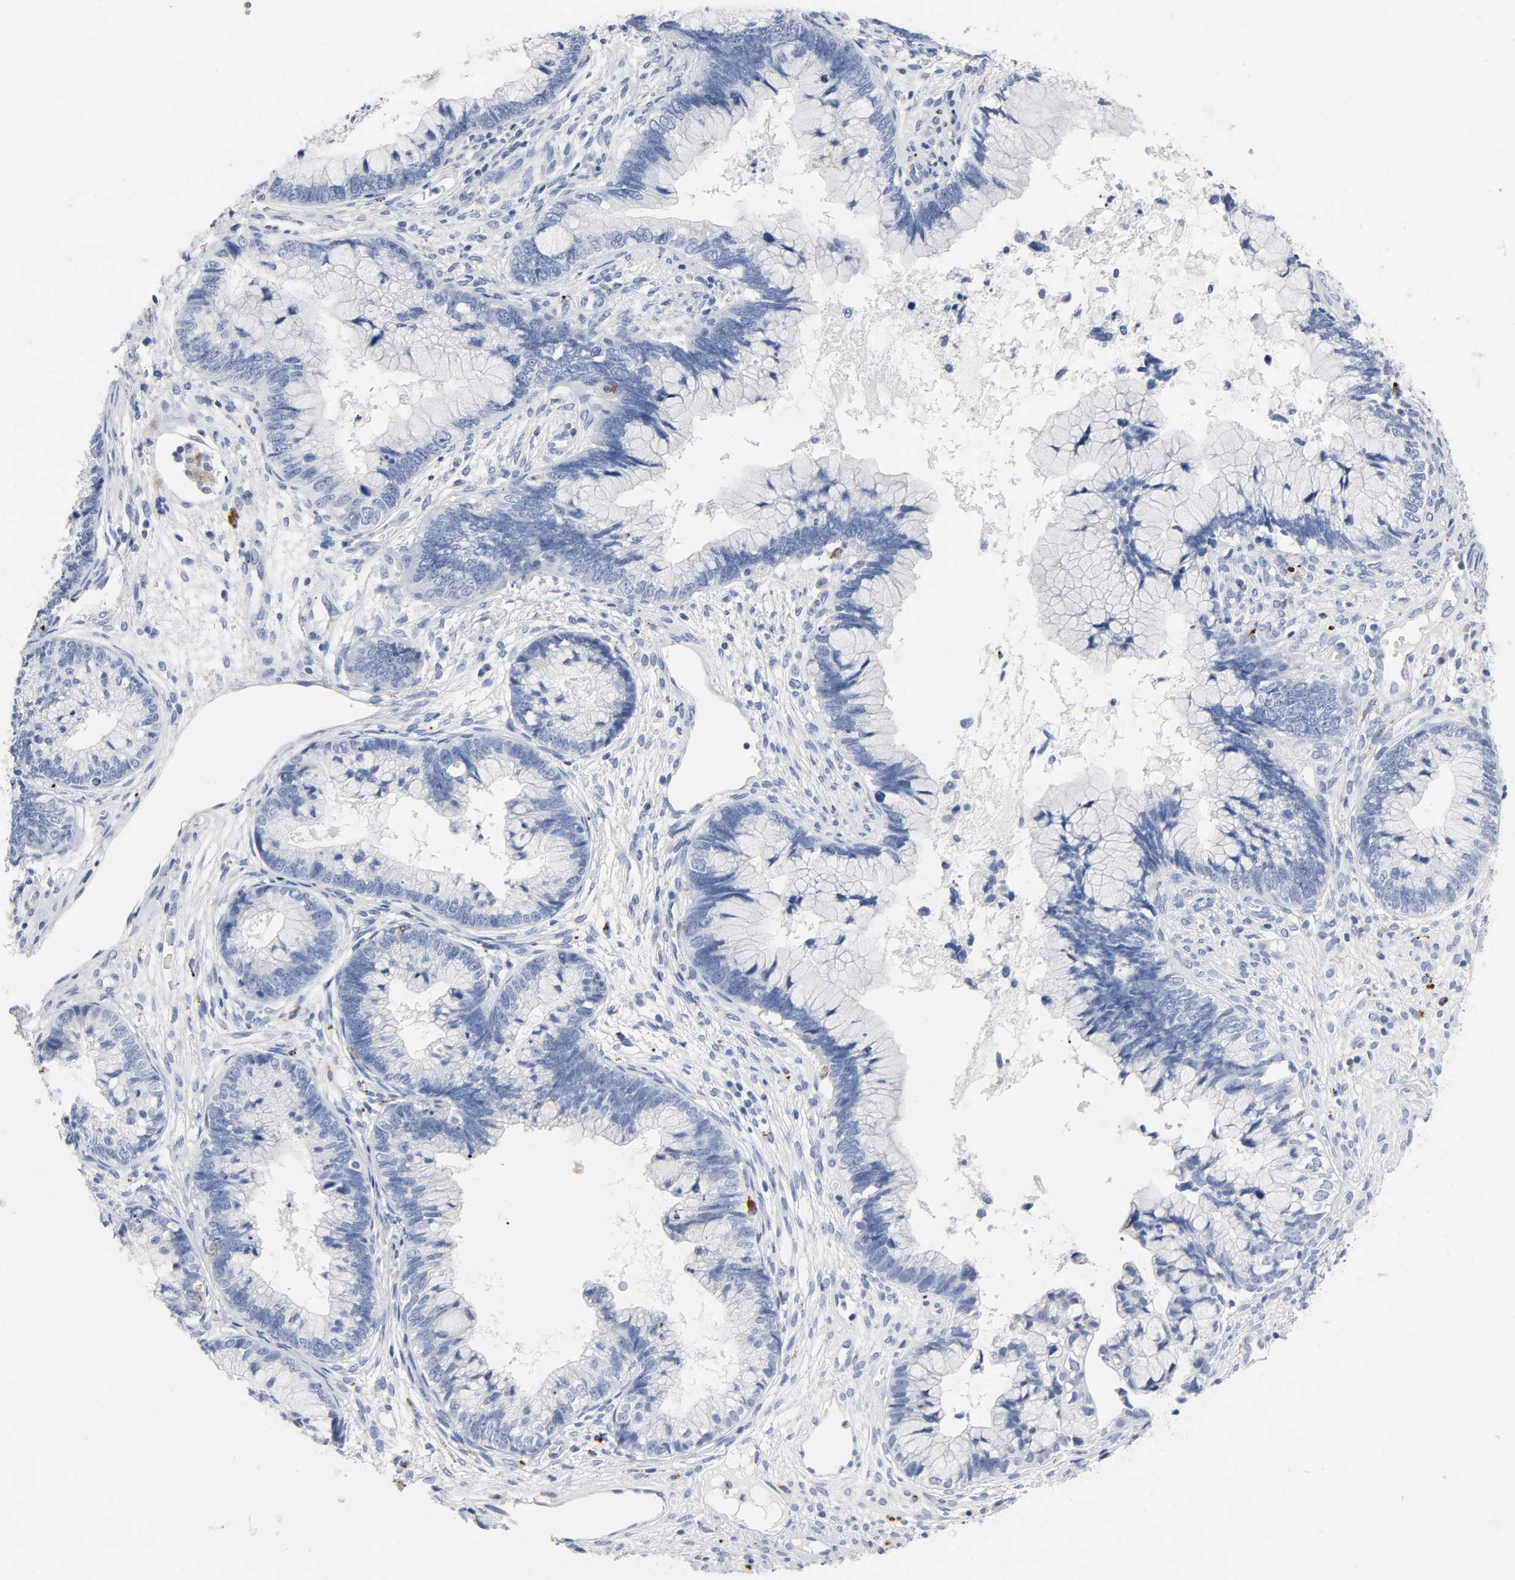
{"staining": {"intensity": "negative", "quantity": "none", "location": "none"}, "tissue": "cervical cancer", "cell_type": "Tumor cells", "image_type": "cancer", "snomed": [{"axis": "morphology", "description": "Adenocarcinoma, NOS"}, {"axis": "topography", "description": "Cervix"}], "caption": "An immunohistochemistry (IHC) histopathology image of cervical adenocarcinoma is shown. There is no staining in tumor cells of cervical adenocarcinoma. The staining was performed using DAB (3,3'-diaminobenzidine) to visualize the protein expression in brown, while the nuclei were stained in blue with hematoxylin (Magnification: 20x).", "gene": "PLP1", "patient": {"sex": "female", "age": 44}}